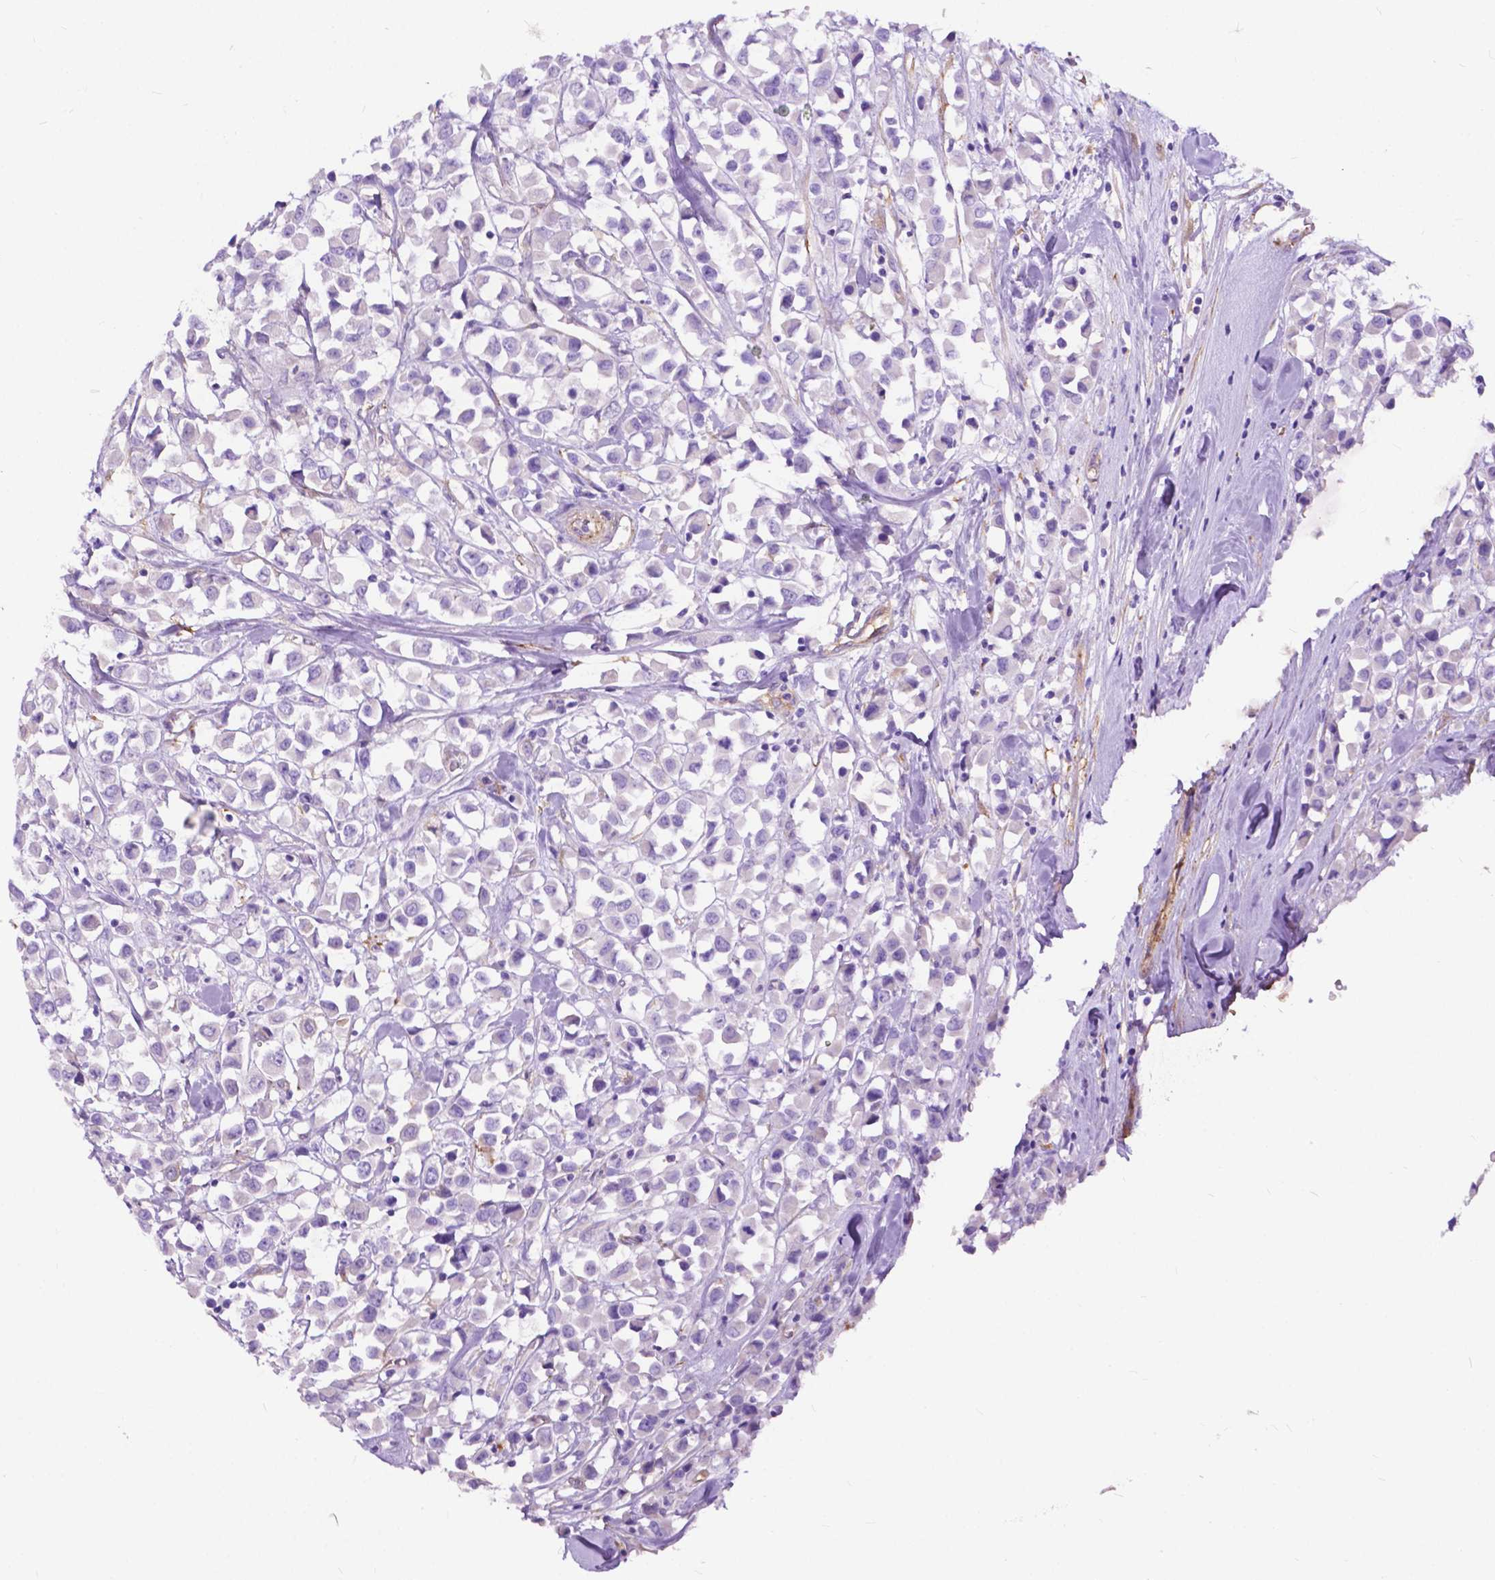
{"staining": {"intensity": "negative", "quantity": "none", "location": "none"}, "tissue": "breast cancer", "cell_type": "Tumor cells", "image_type": "cancer", "snomed": [{"axis": "morphology", "description": "Duct carcinoma"}, {"axis": "topography", "description": "Breast"}], "caption": "Image shows no protein staining in tumor cells of breast invasive ductal carcinoma tissue. The staining was performed using DAB (3,3'-diaminobenzidine) to visualize the protein expression in brown, while the nuclei were stained in blue with hematoxylin (Magnification: 20x).", "gene": "PCDHA12", "patient": {"sex": "female", "age": 61}}